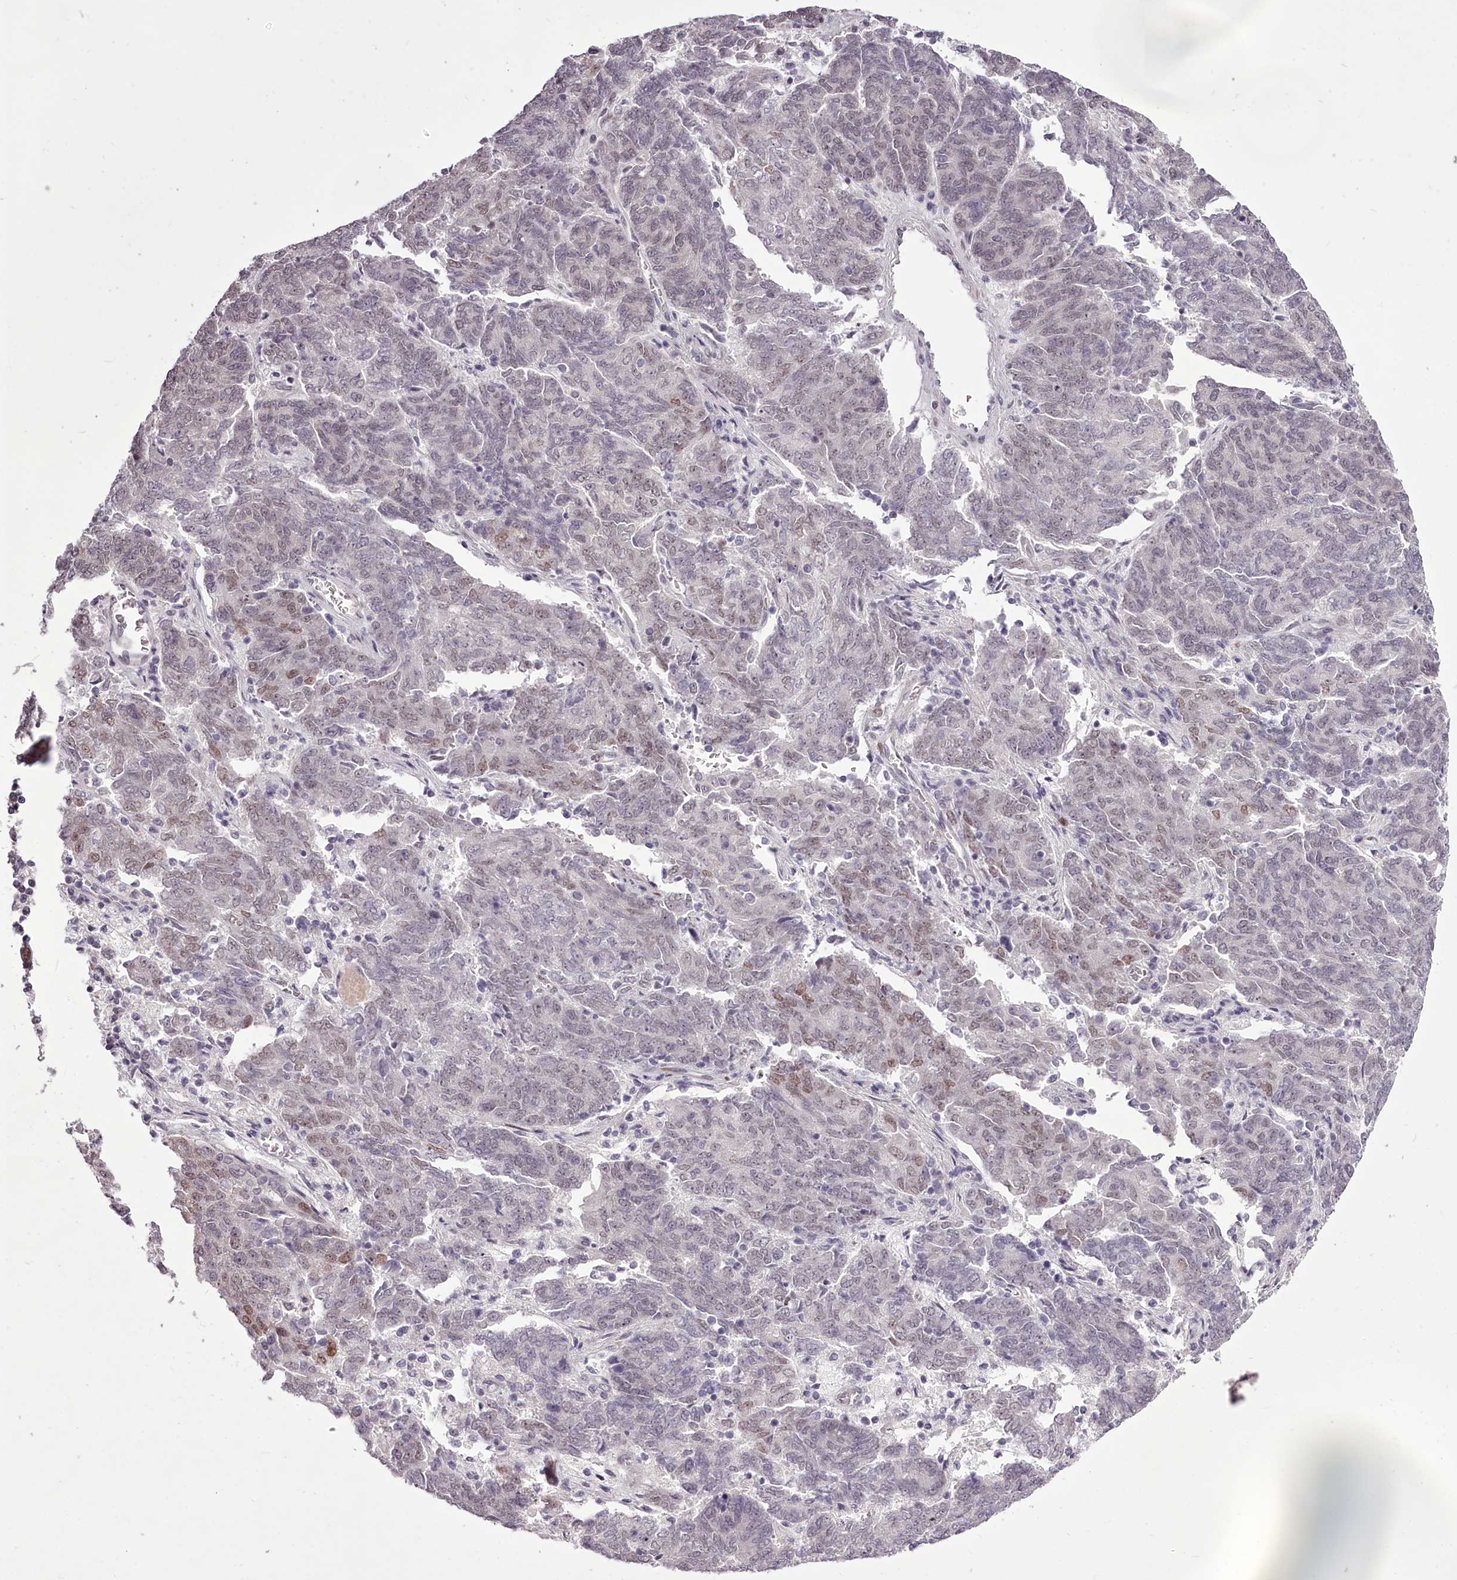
{"staining": {"intensity": "weak", "quantity": "25%-75%", "location": "nuclear"}, "tissue": "endometrial cancer", "cell_type": "Tumor cells", "image_type": "cancer", "snomed": [{"axis": "morphology", "description": "Adenocarcinoma, NOS"}, {"axis": "topography", "description": "Endometrium"}], "caption": "Immunohistochemistry (IHC) of endometrial cancer reveals low levels of weak nuclear staining in about 25%-75% of tumor cells.", "gene": "C1orf56", "patient": {"sex": "female", "age": 80}}